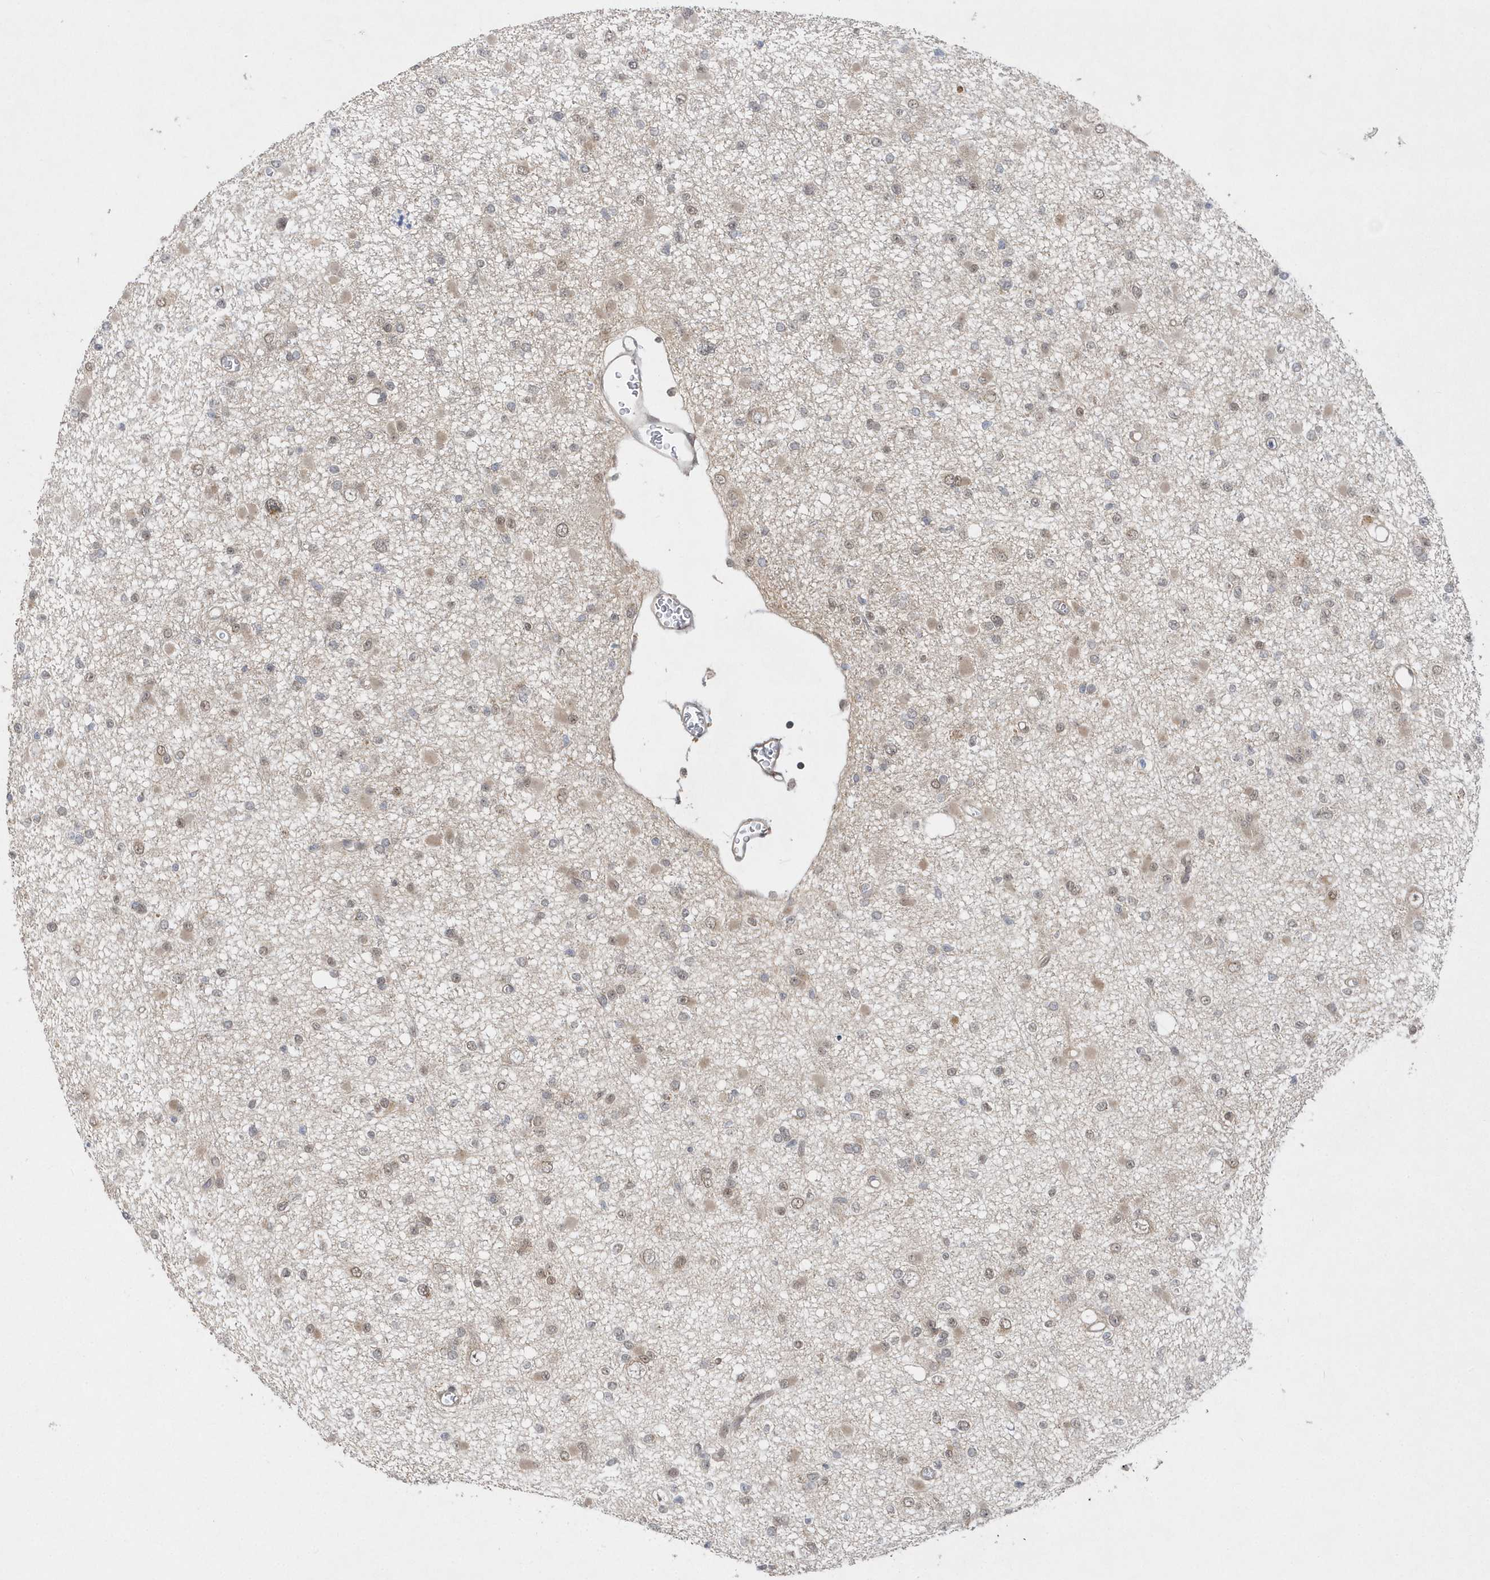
{"staining": {"intensity": "weak", "quantity": "25%-75%", "location": "nuclear"}, "tissue": "glioma", "cell_type": "Tumor cells", "image_type": "cancer", "snomed": [{"axis": "morphology", "description": "Glioma, malignant, Low grade"}, {"axis": "topography", "description": "Brain"}], "caption": "About 25%-75% of tumor cells in human malignant glioma (low-grade) demonstrate weak nuclear protein staining as visualized by brown immunohistochemical staining.", "gene": "MXI1", "patient": {"sex": "female", "age": 22}}